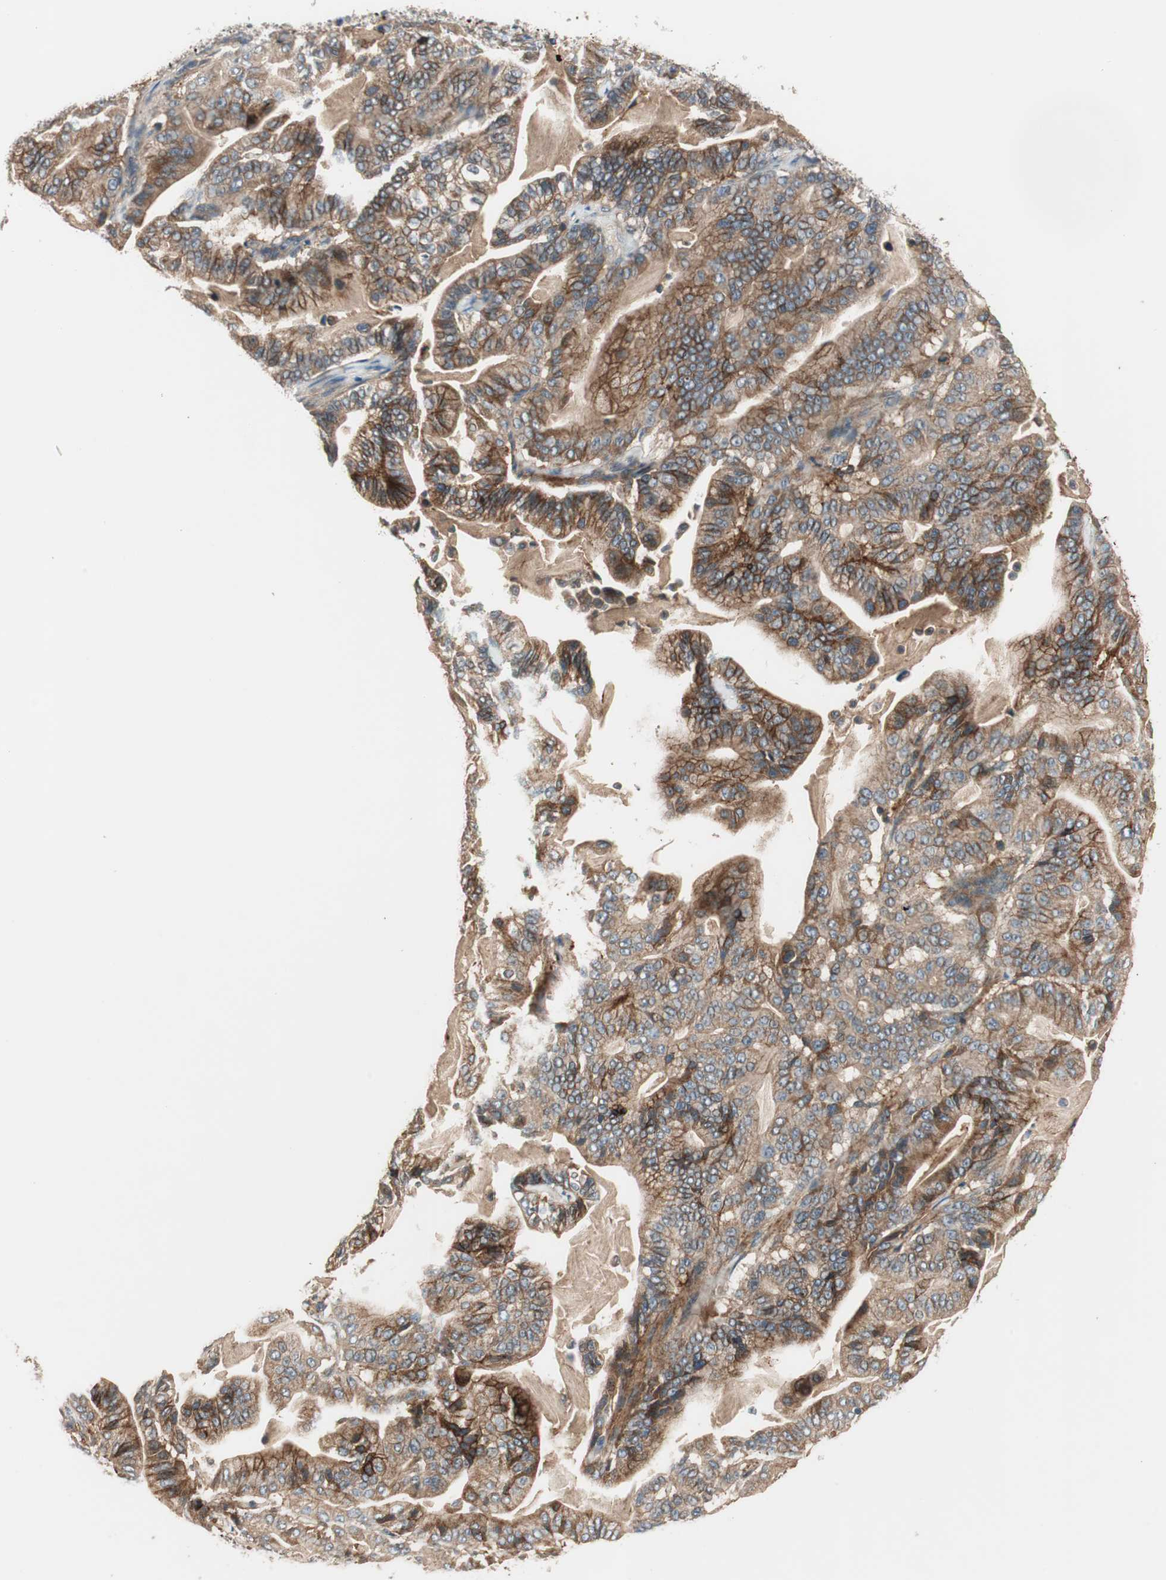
{"staining": {"intensity": "moderate", "quantity": ">75%", "location": "cytoplasmic/membranous"}, "tissue": "pancreatic cancer", "cell_type": "Tumor cells", "image_type": "cancer", "snomed": [{"axis": "morphology", "description": "Adenocarcinoma, NOS"}, {"axis": "topography", "description": "Pancreas"}], "caption": "Adenocarcinoma (pancreatic) stained with a protein marker shows moderate staining in tumor cells.", "gene": "HPN", "patient": {"sex": "male", "age": 63}}